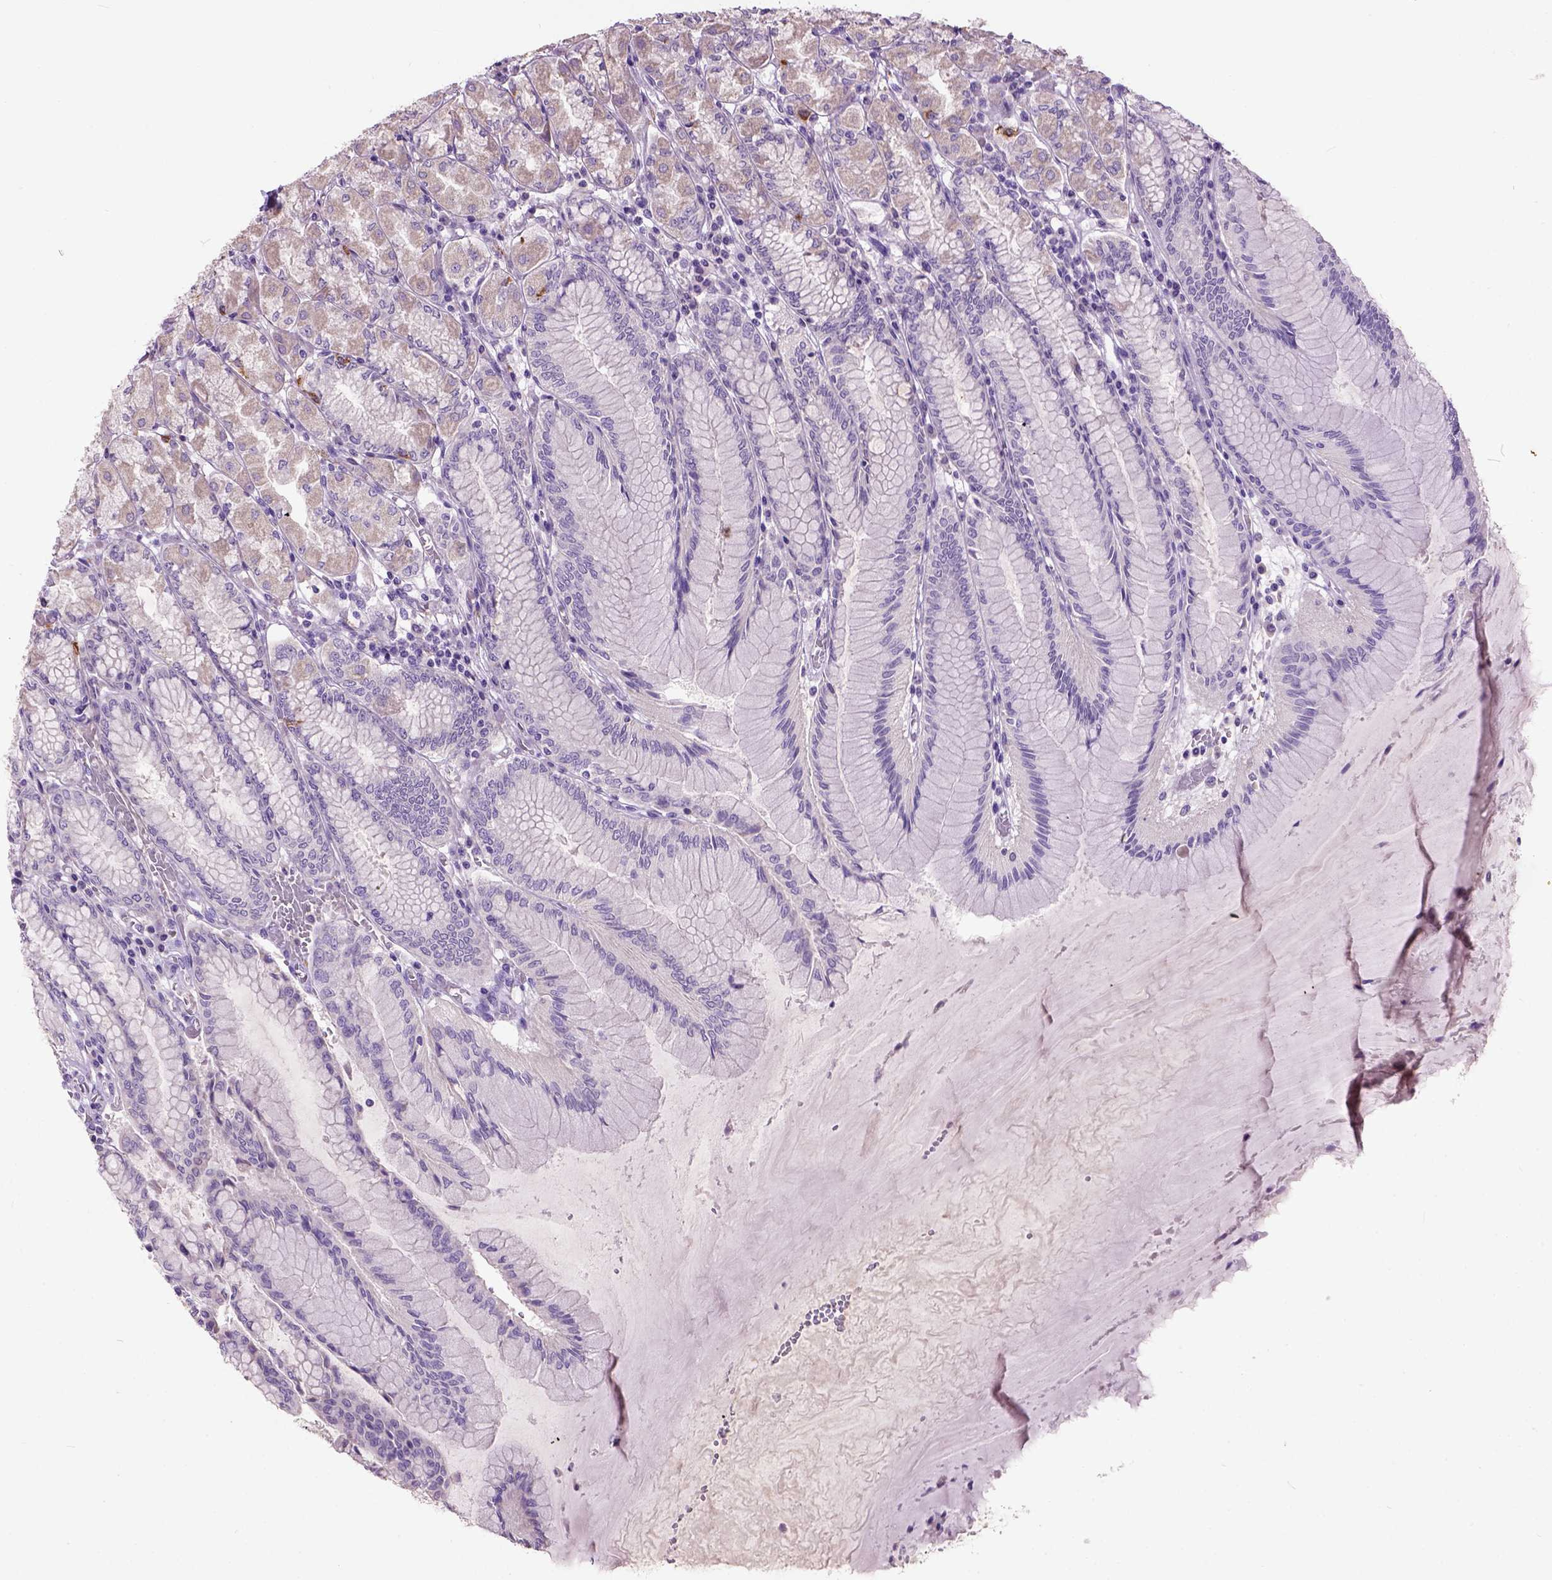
{"staining": {"intensity": "moderate", "quantity": "<25%", "location": "cytoplasmic/membranous"}, "tissue": "stomach", "cell_type": "Glandular cells", "image_type": "normal", "snomed": [{"axis": "morphology", "description": "Normal tissue, NOS"}, {"axis": "topography", "description": "Stomach, upper"}], "caption": "Benign stomach exhibits moderate cytoplasmic/membranous expression in approximately <25% of glandular cells The protein is shown in brown color, while the nuclei are stained blue..", "gene": "MAPT", "patient": {"sex": "male", "age": 69}}